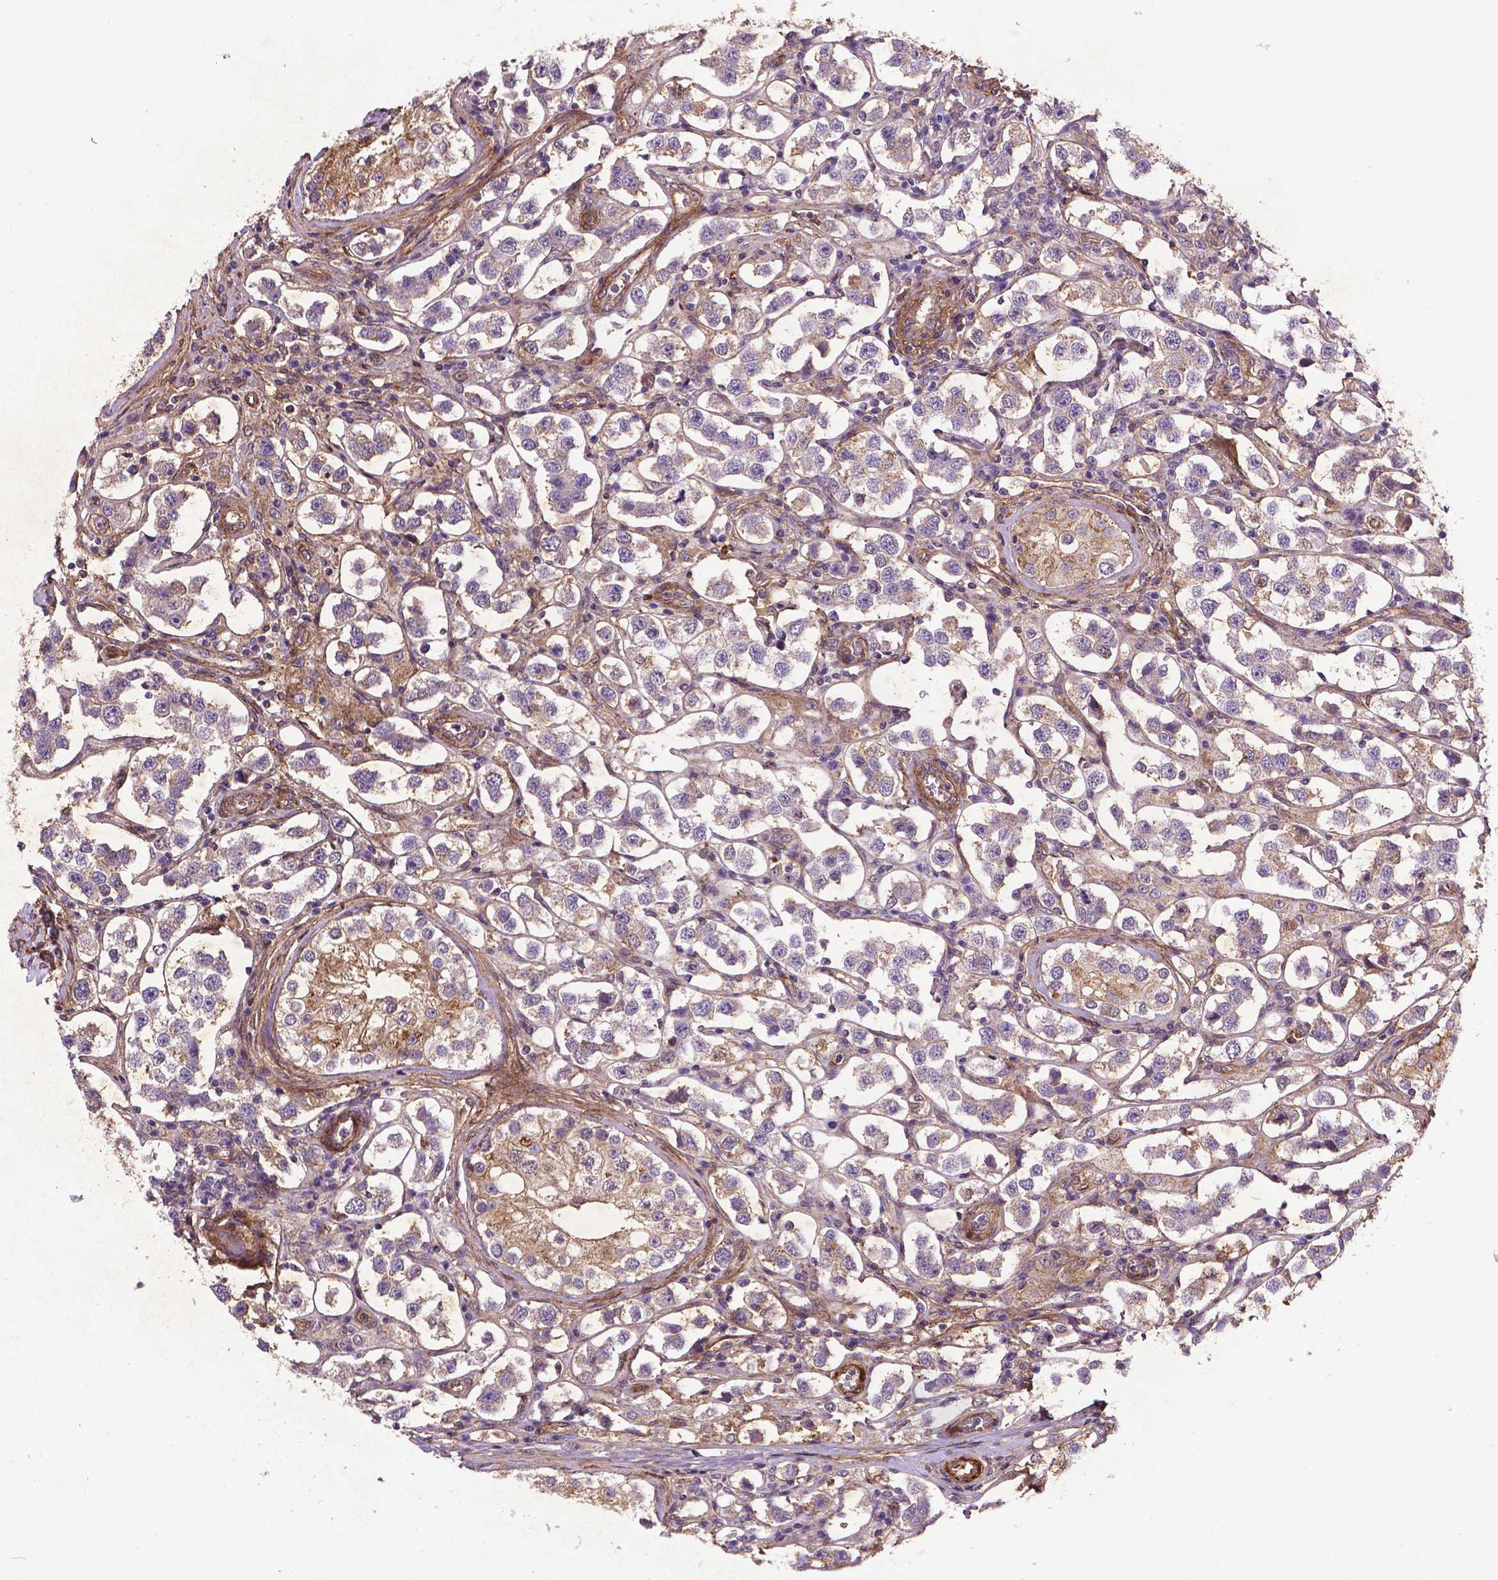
{"staining": {"intensity": "weak", "quantity": "<25%", "location": "cytoplasmic/membranous"}, "tissue": "testis cancer", "cell_type": "Tumor cells", "image_type": "cancer", "snomed": [{"axis": "morphology", "description": "Seminoma, NOS"}, {"axis": "topography", "description": "Testis"}], "caption": "The micrograph displays no significant expression in tumor cells of testis seminoma. Brightfield microscopy of IHC stained with DAB (3,3'-diaminobenzidine) (brown) and hematoxylin (blue), captured at high magnification.", "gene": "RRAS", "patient": {"sex": "male", "age": 37}}